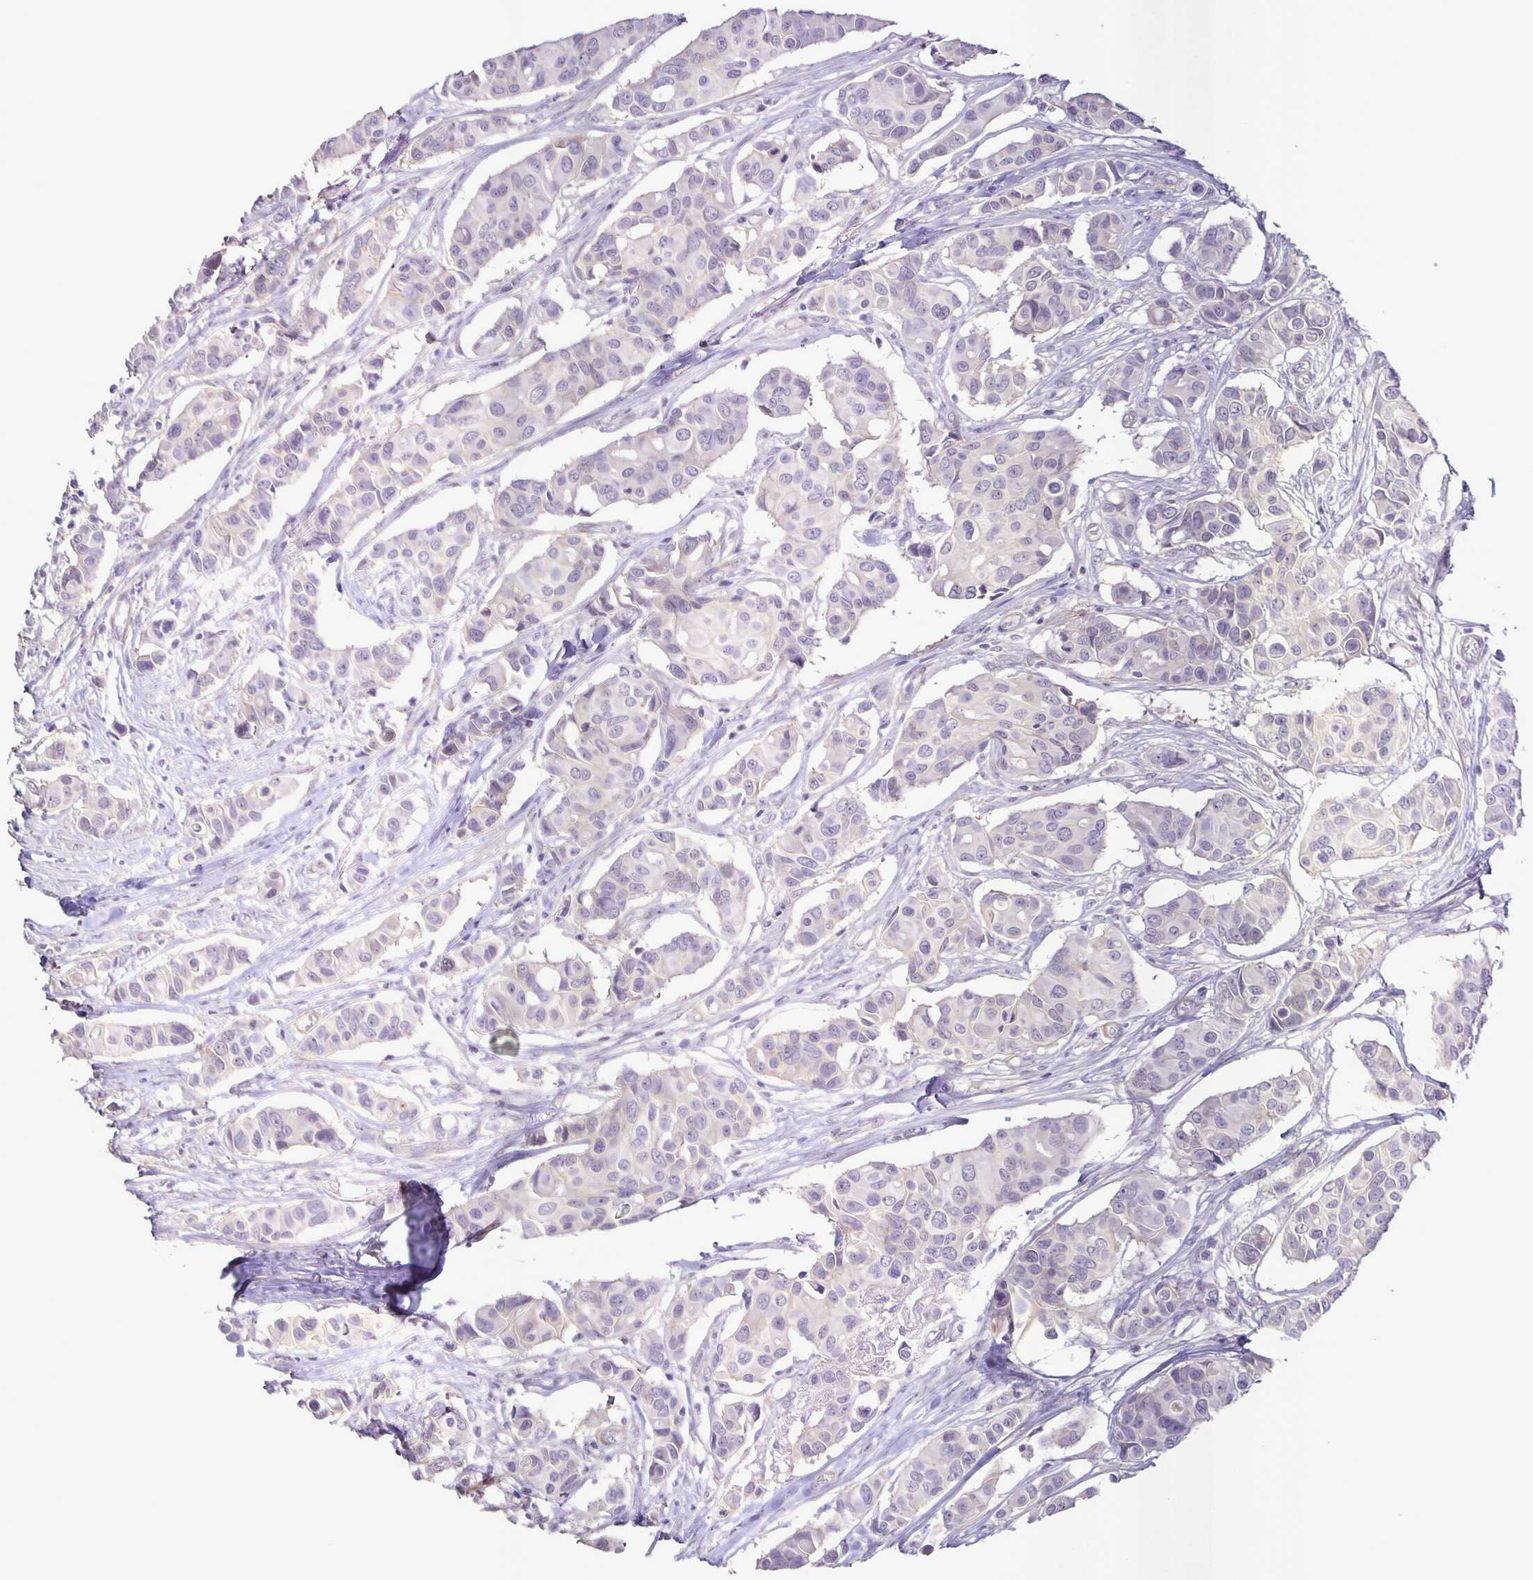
{"staining": {"intensity": "negative", "quantity": "none", "location": "none"}, "tissue": "breast cancer", "cell_type": "Tumor cells", "image_type": "cancer", "snomed": [{"axis": "morphology", "description": "Normal tissue, NOS"}, {"axis": "morphology", "description": "Duct carcinoma"}, {"axis": "topography", "description": "Skin"}, {"axis": "topography", "description": "Breast"}], "caption": "Tumor cells are negative for brown protein staining in breast cancer (intraductal carcinoma).", "gene": "SRCIN1", "patient": {"sex": "female", "age": 54}}